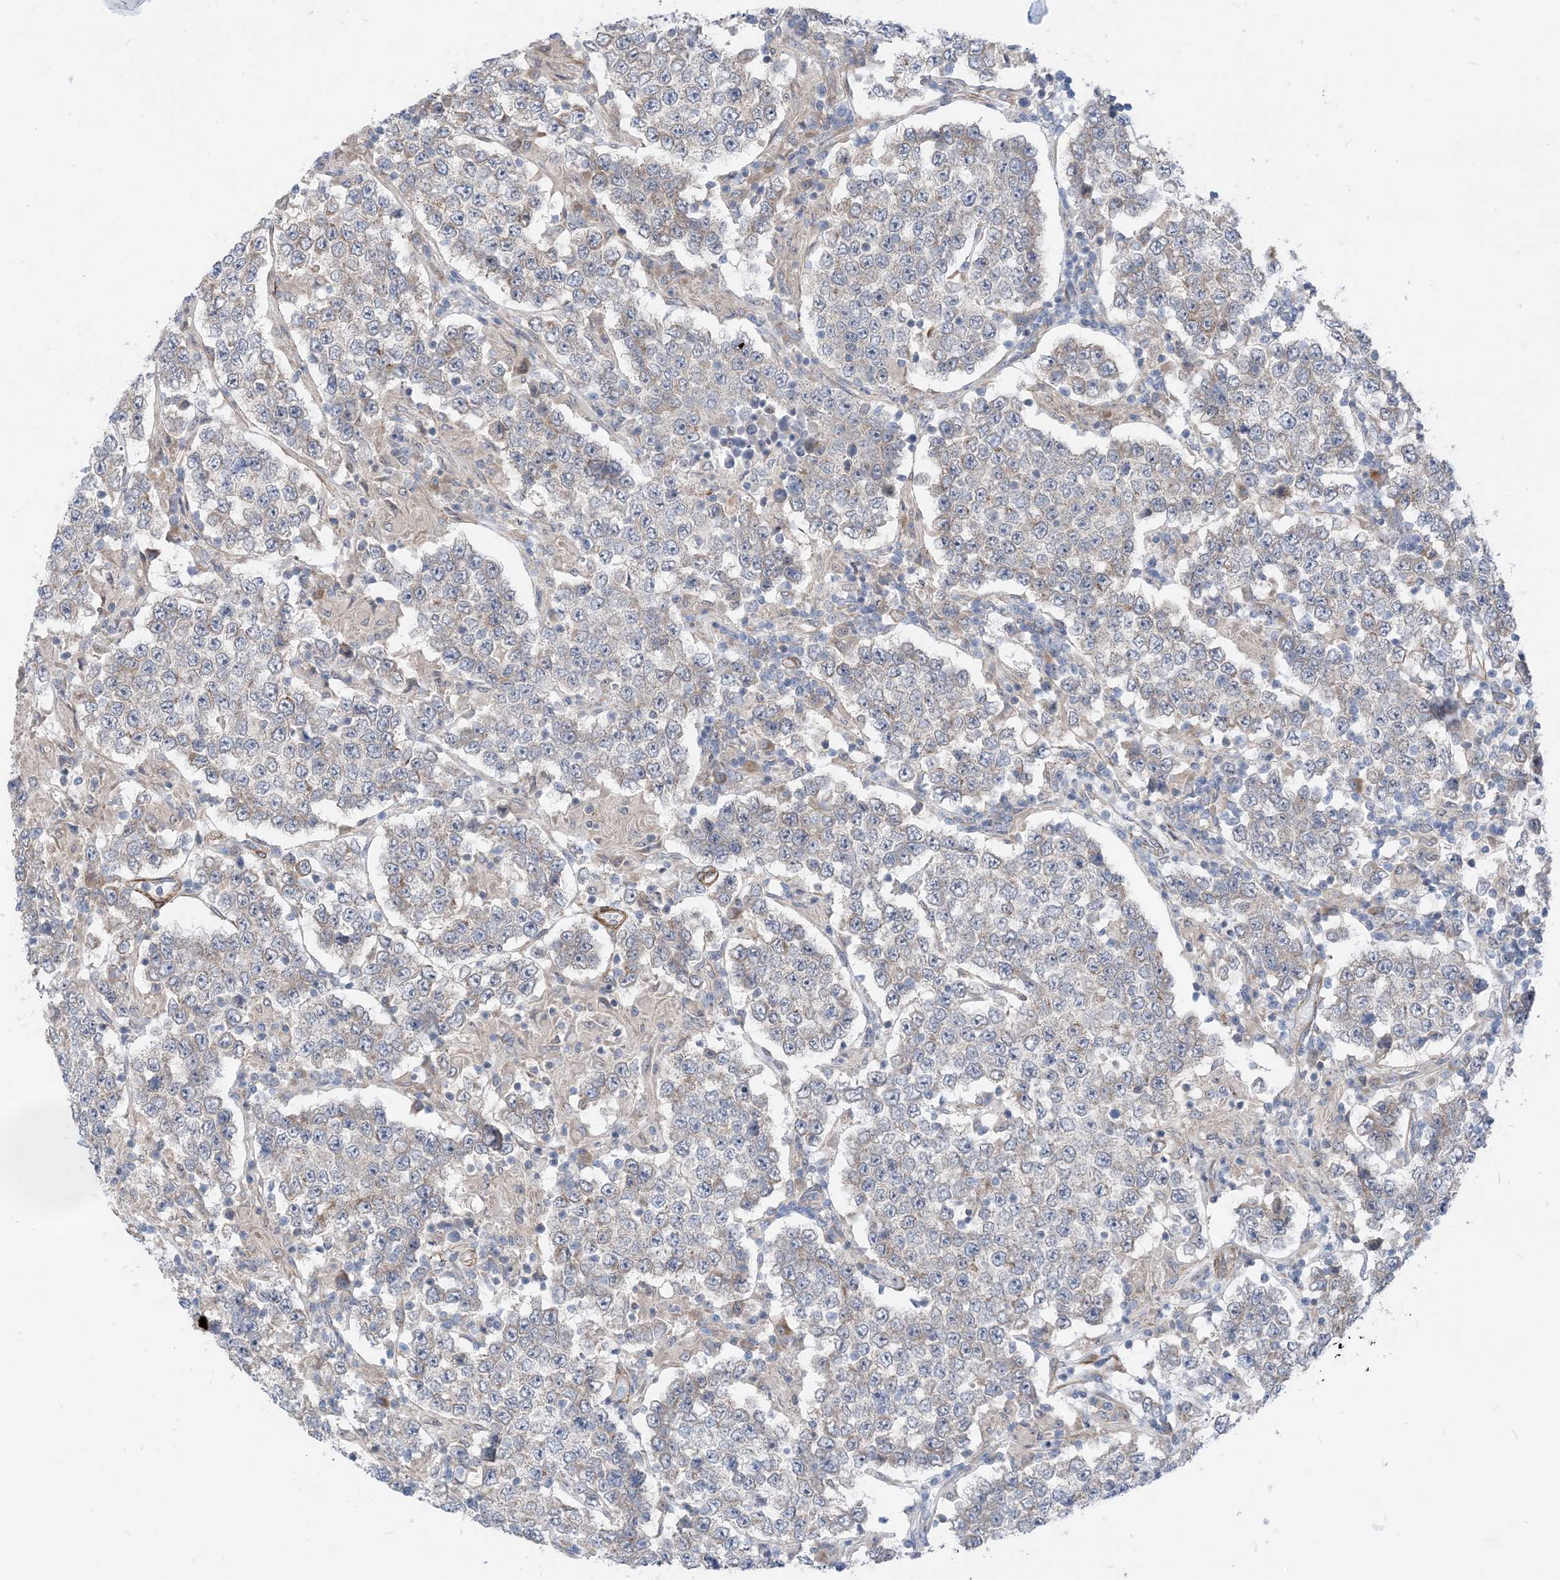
{"staining": {"intensity": "weak", "quantity": "<25%", "location": "cytoplasmic/membranous"}, "tissue": "testis cancer", "cell_type": "Tumor cells", "image_type": "cancer", "snomed": [{"axis": "morphology", "description": "Normal tissue, NOS"}, {"axis": "morphology", "description": "Urothelial carcinoma, High grade"}, {"axis": "morphology", "description": "Seminoma, NOS"}, {"axis": "morphology", "description": "Carcinoma, Embryonal, NOS"}, {"axis": "topography", "description": "Urinary bladder"}, {"axis": "topography", "description": "Testis"}], "caption": "This is an immunohistochemistry photomicrograph of human testis cancer (urothelial carcinoma (high-grade)). There is no expression in tumor cells.", "gene": "PLEKHA3", "patient": {"sex": "male", "age": 41}}